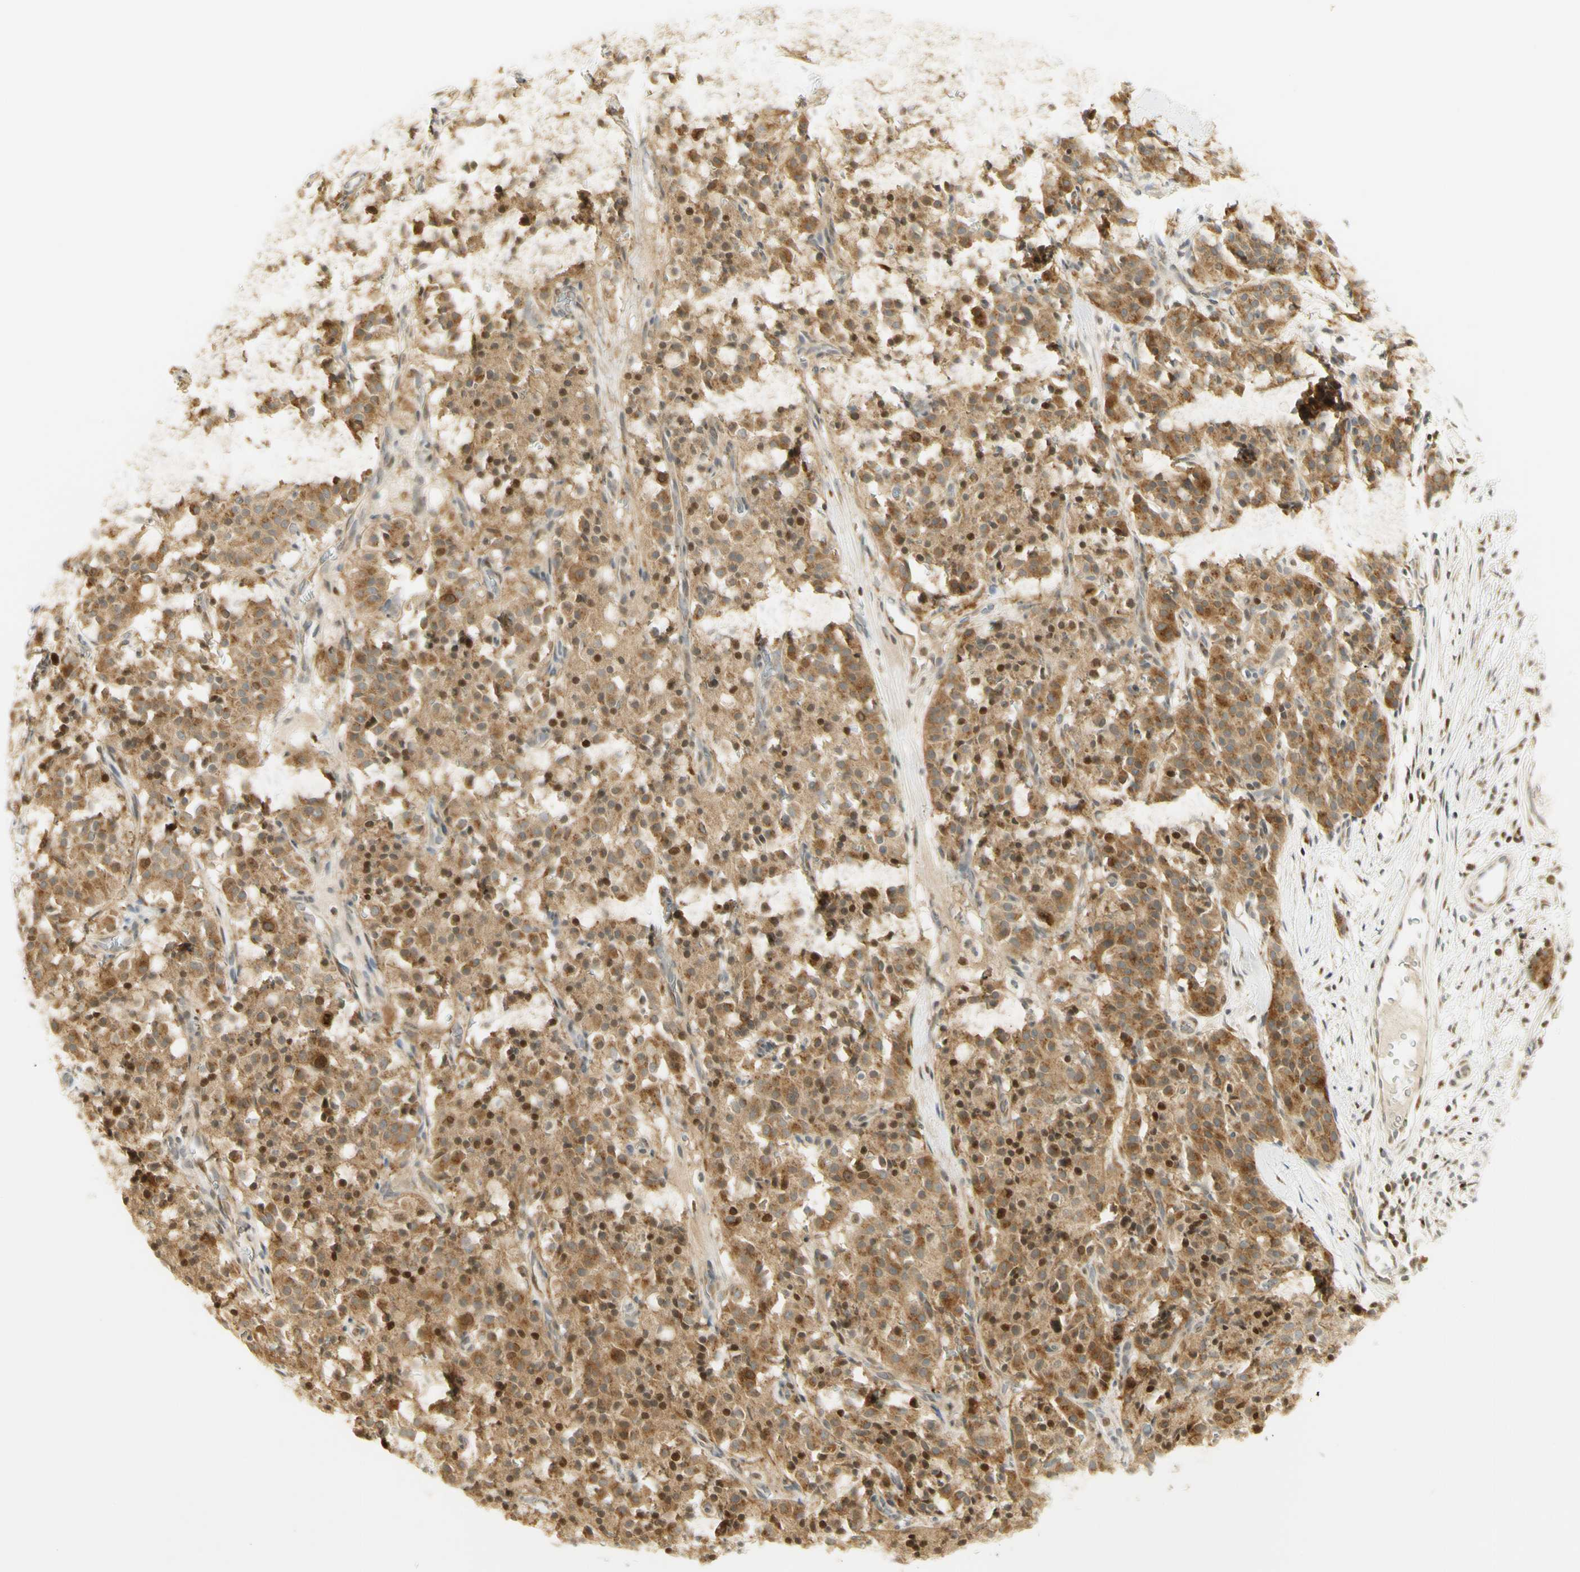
{"staining": {"intensity": "moderate", "quantity": ">75%", "location": "cytoplasmic/membranous,nuclear"}, "tissue": "carcinoid", "cell_type": "Tumor cells", "image_type": "cancer", "snomed": [{"axis": "morphology", "description": "Carcinoid, malignant, NOS"}, {"axis": "topography", "description": "Lung"}], "caption": "This histopathology image displays immunohistochemistry staining of human carcinoid (malignant), with medium moderate cytoplasmic/membranous and nuclear positivity in about >75% of tumor cells.", "gene": "KIF11", "patient": {"sex": "male", "age": 30}}